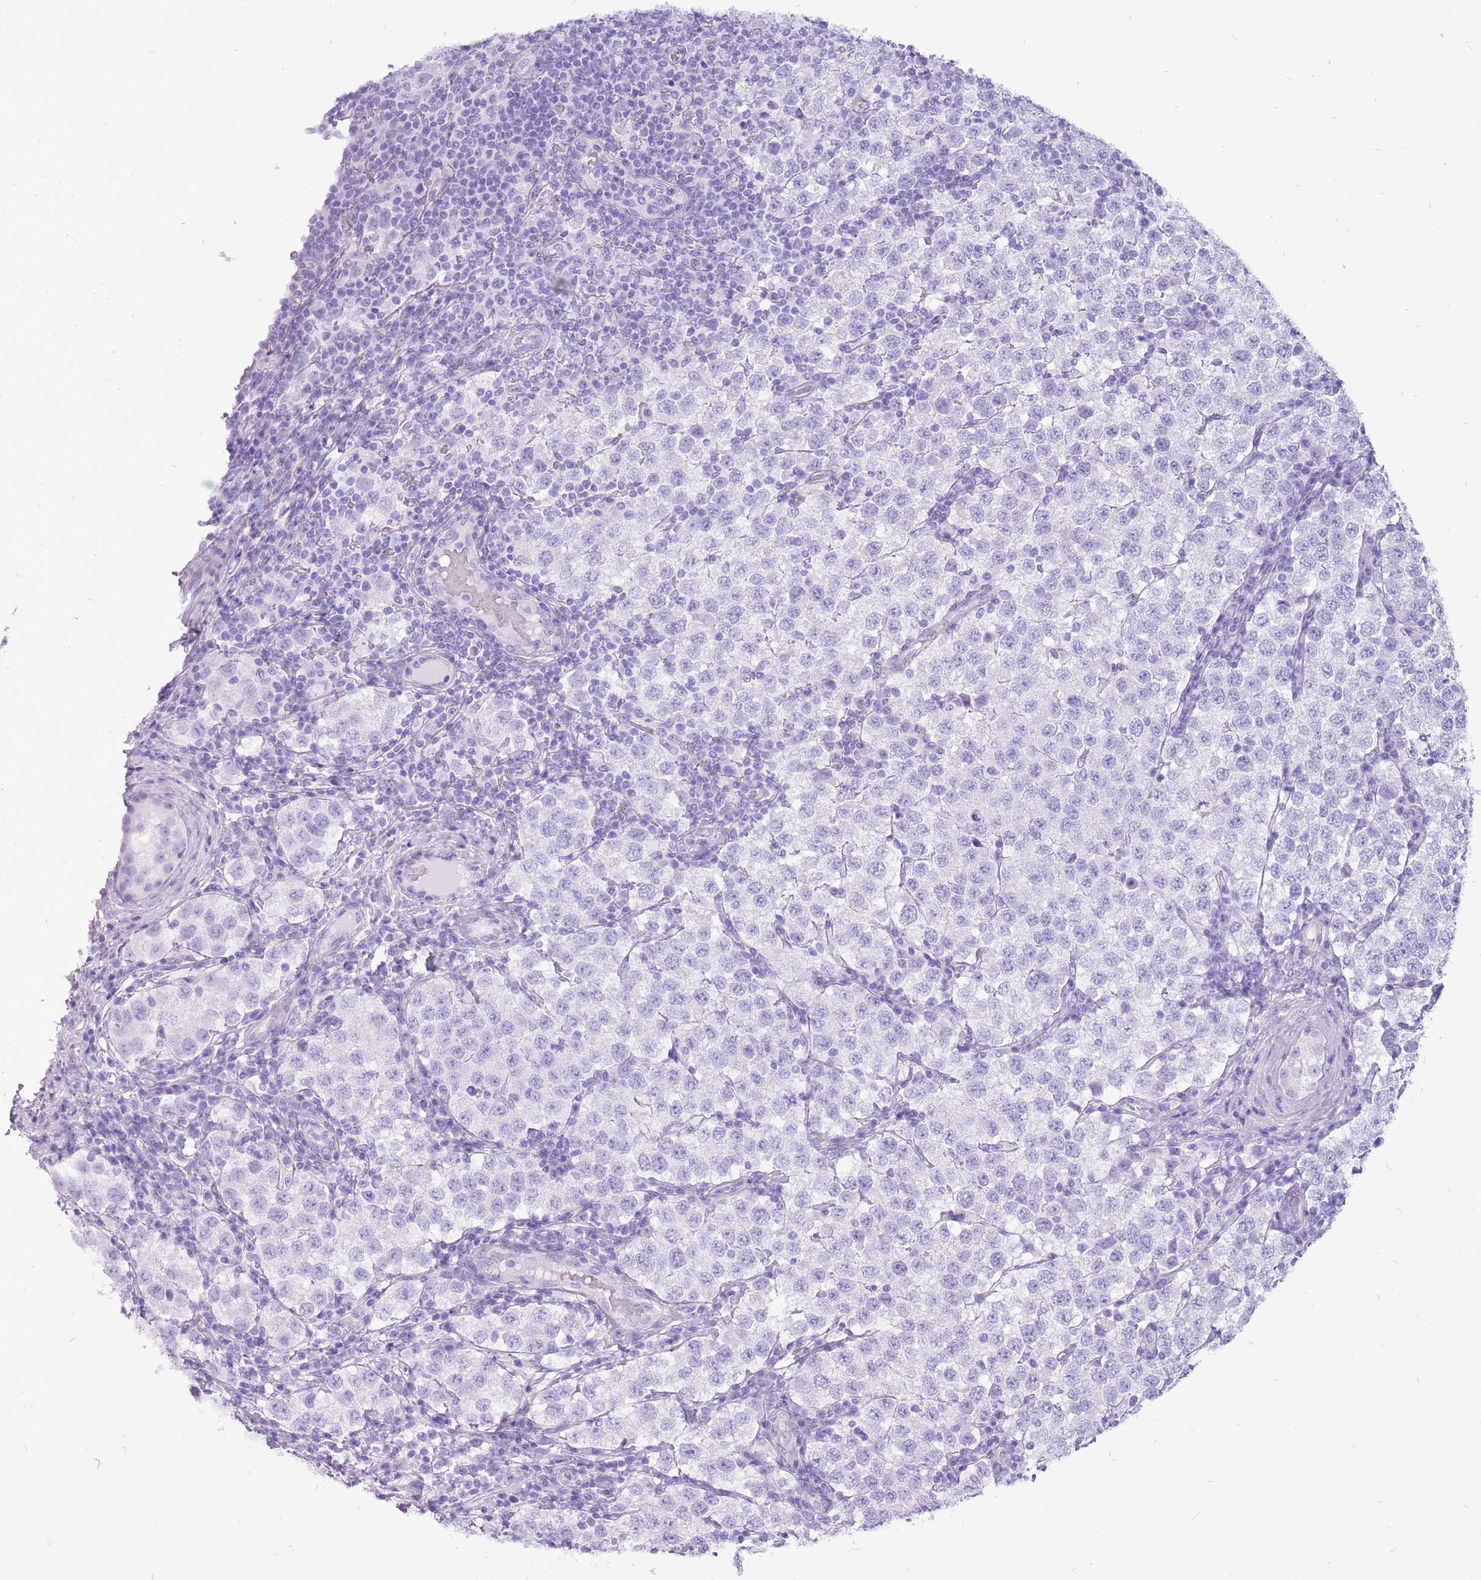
{"staining": {"intensity": "negative", "quantity": "none", "location": "none"}, "tissue": "testis cancer", "cell_type": "Tumor cells", "image_type": "cancer", "snomed": [{"axis": "morphology", "description": "Seminoma, NOS"}, {"axis": "topography", "description": "Testis"}], "caption": "Seminoma (testis) was stained to show a protein in brown. There is no significant positivity in tumor cells.", "gene": "ACSS3", "patient": {"sex": "male", "age": 34}}